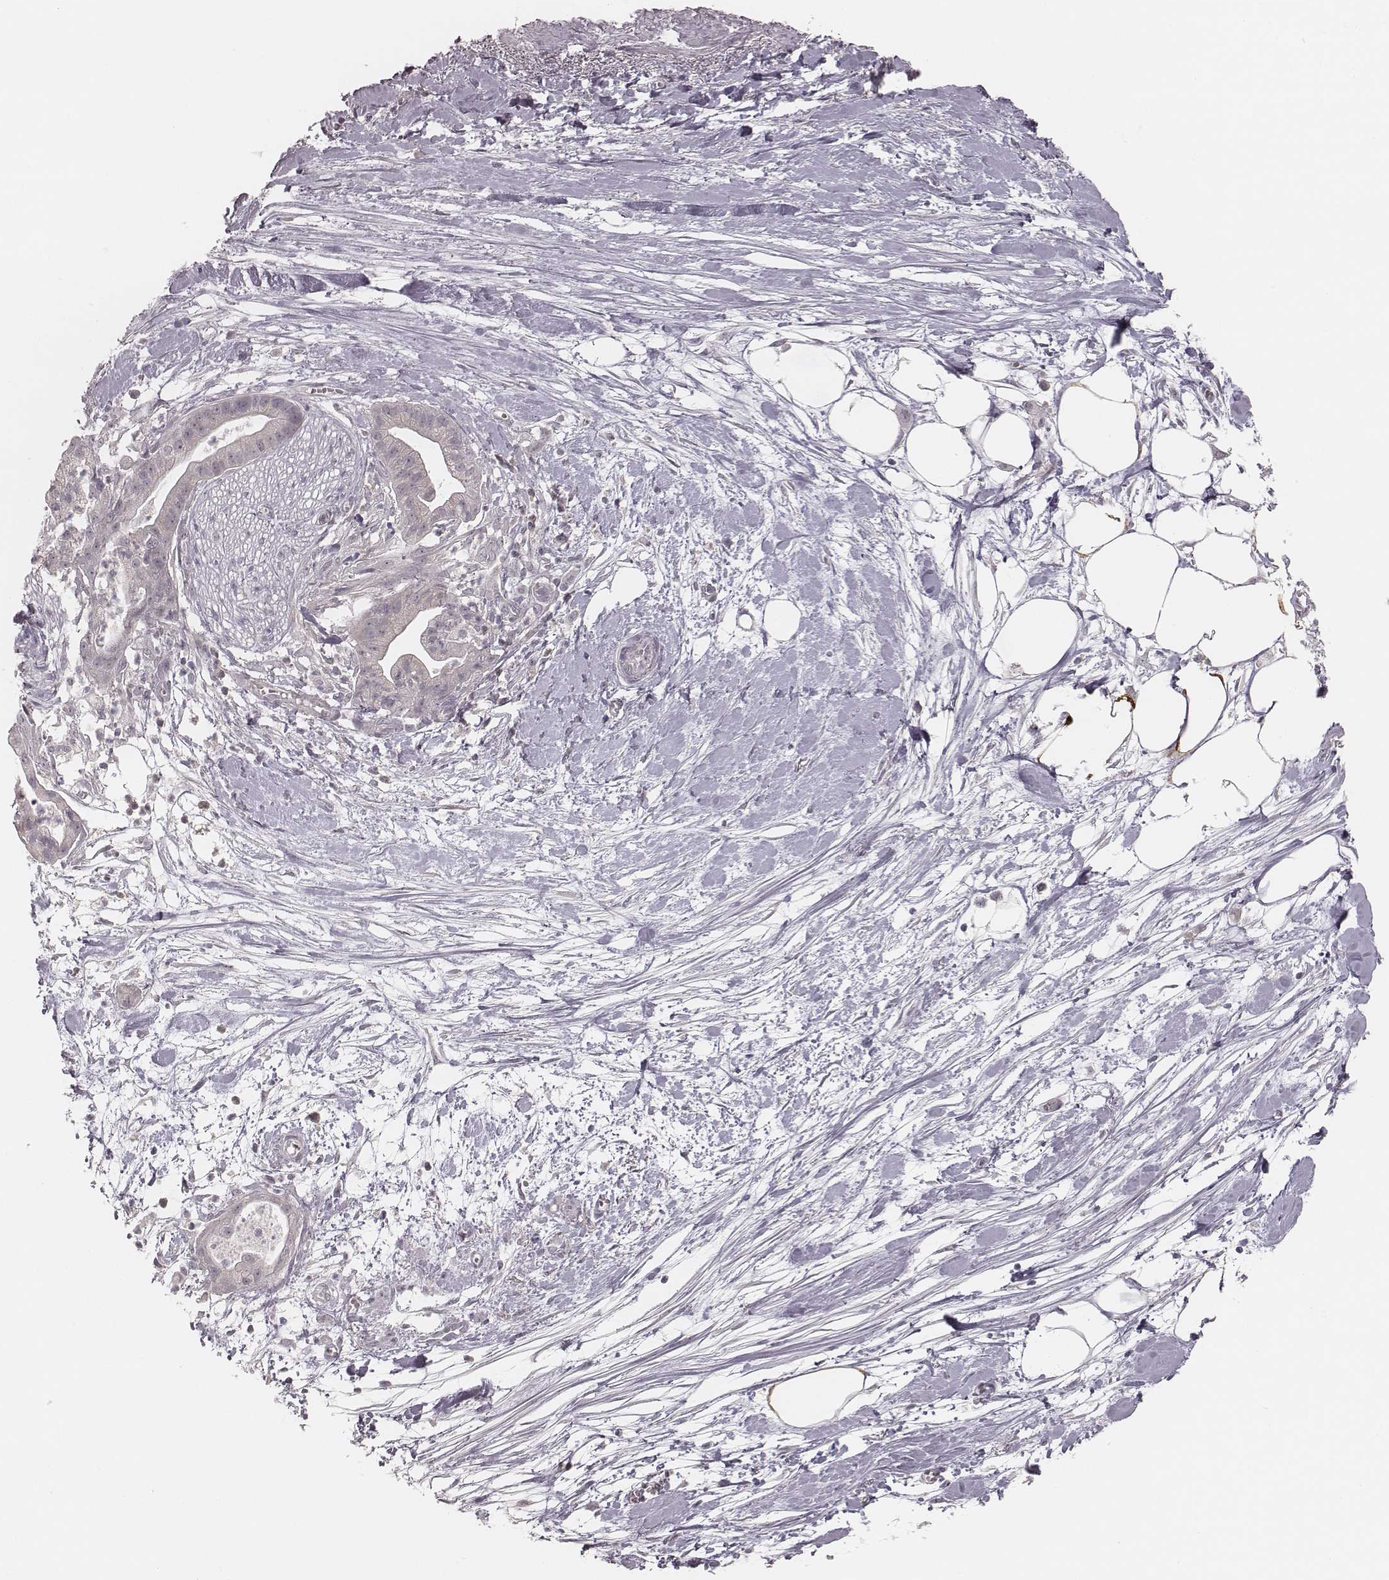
{"staining": {"intensity": "negative", "quantity": "none", "location": "none"}, "tissue": "pancreatic cancer", "cell_type": "Tumor cells", "image_type": "cancer", "snomed": [{"axis": "morphology", "description": "Normal tissue, NOS"}, {"axis": "morphology", "description": "Adenocarcinoma, NOS"}, {"axis": "topography", "description": "Lymph node"}, {"axis": "topography", "description": "Pancreas"}], "caption": "An image of human pancreatic cancer (adenocarcinoma) is negative for staining in tumor cells.", "gene": "ACACB", "patient": {"sex": "female", "age": 58}}